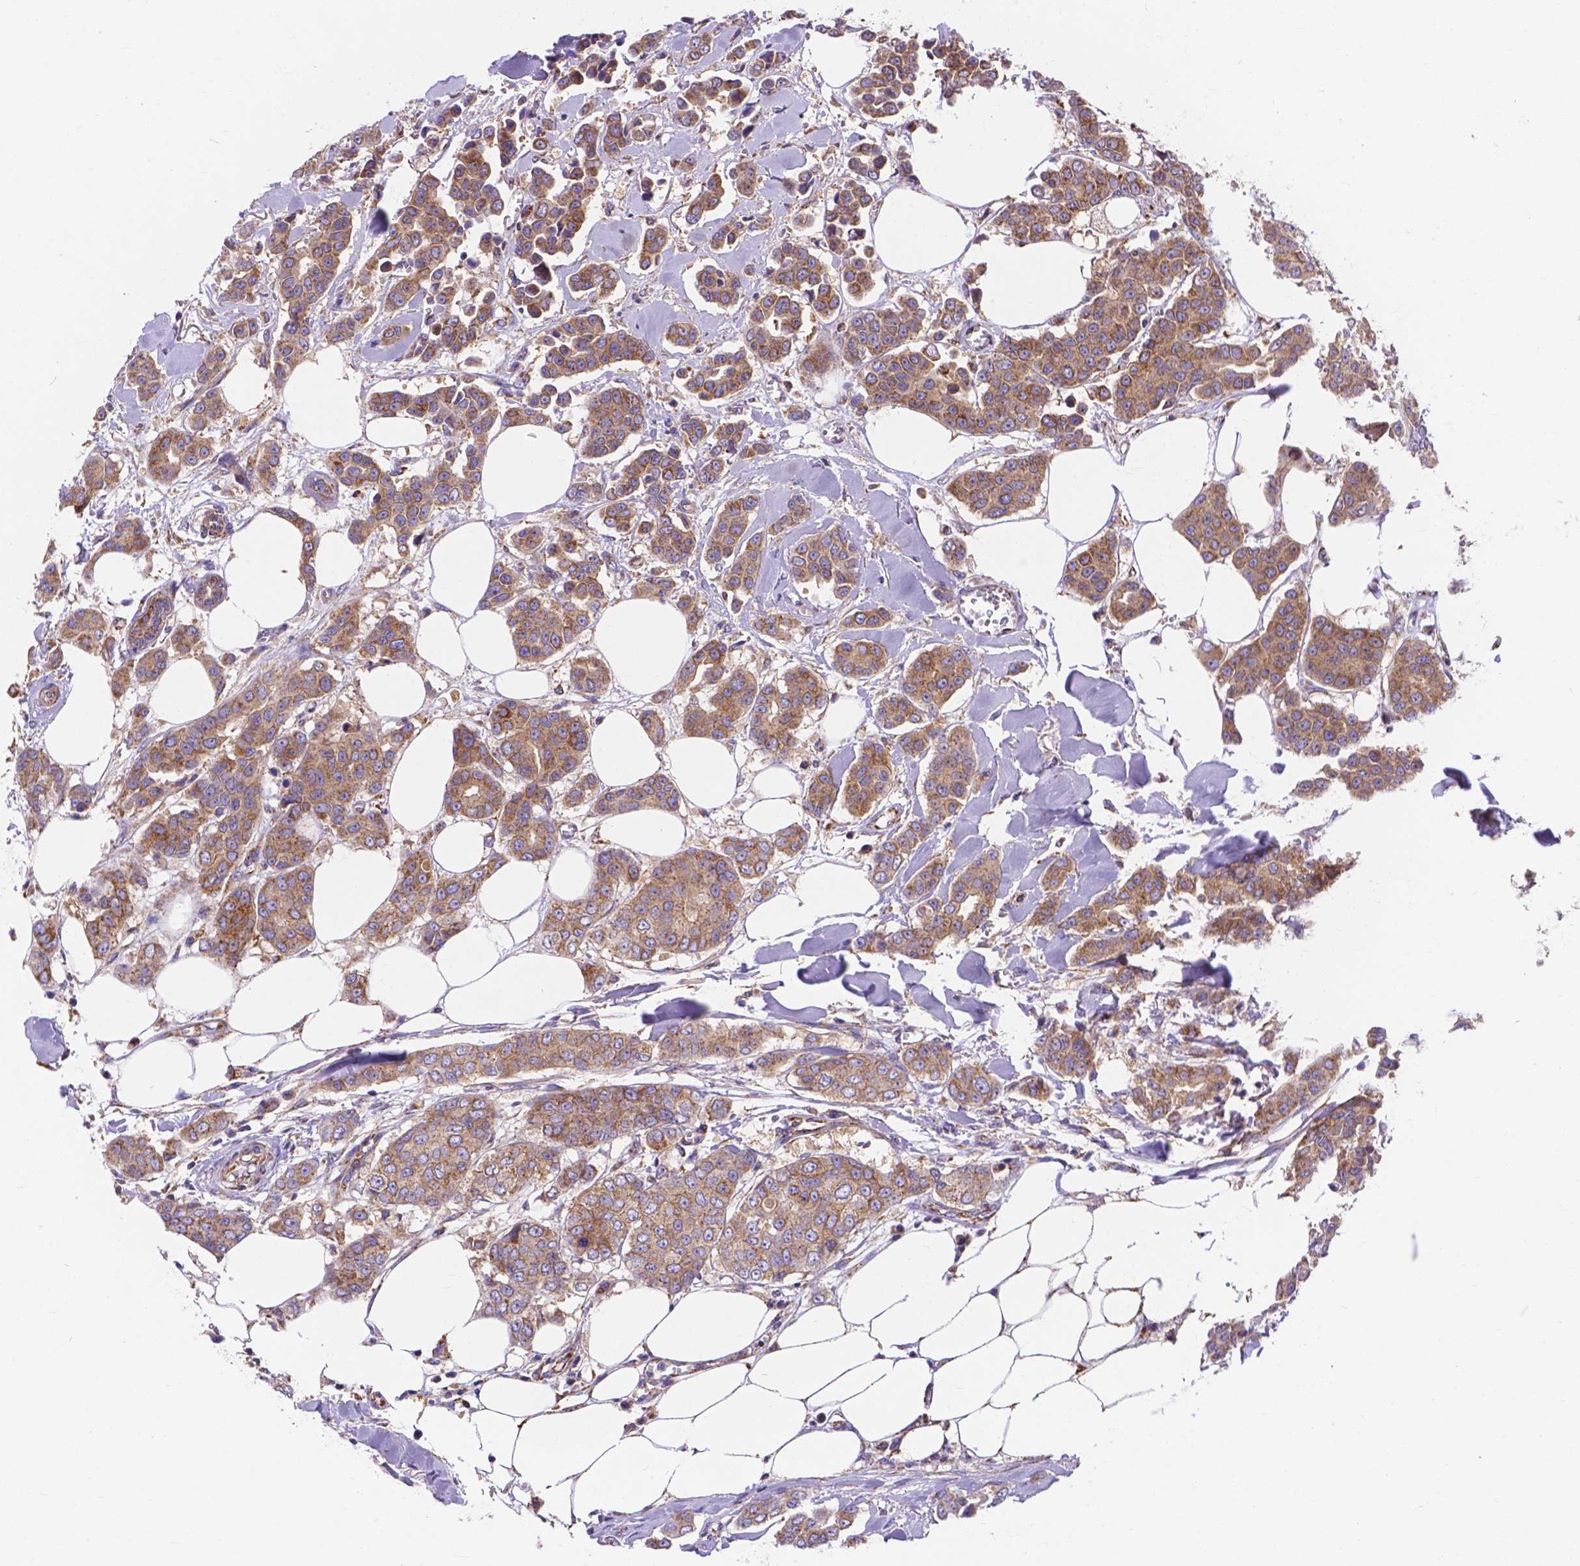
{"staining": {"intensity": "moderate", "quantity": ">75%", "location": "cytoplasmic/membranous"}, "tissue": "breast cancer", "cell_type": "Tumor cells", "image_type": "cancer", "snomed": [{"axis": "morphology", "description": "Duct carcinoma"}, {"axis": "topography", "description": "Breast"}], "caption": "Immunohistochemical staining of human invasive ductal carcinoma (breast) shows medium levels of moderate cytoplasmic/membranous protein staining in approximately >75% of tumor cells.", "gene": "AK3", "patient": {"sex": "female", "age": 94}}